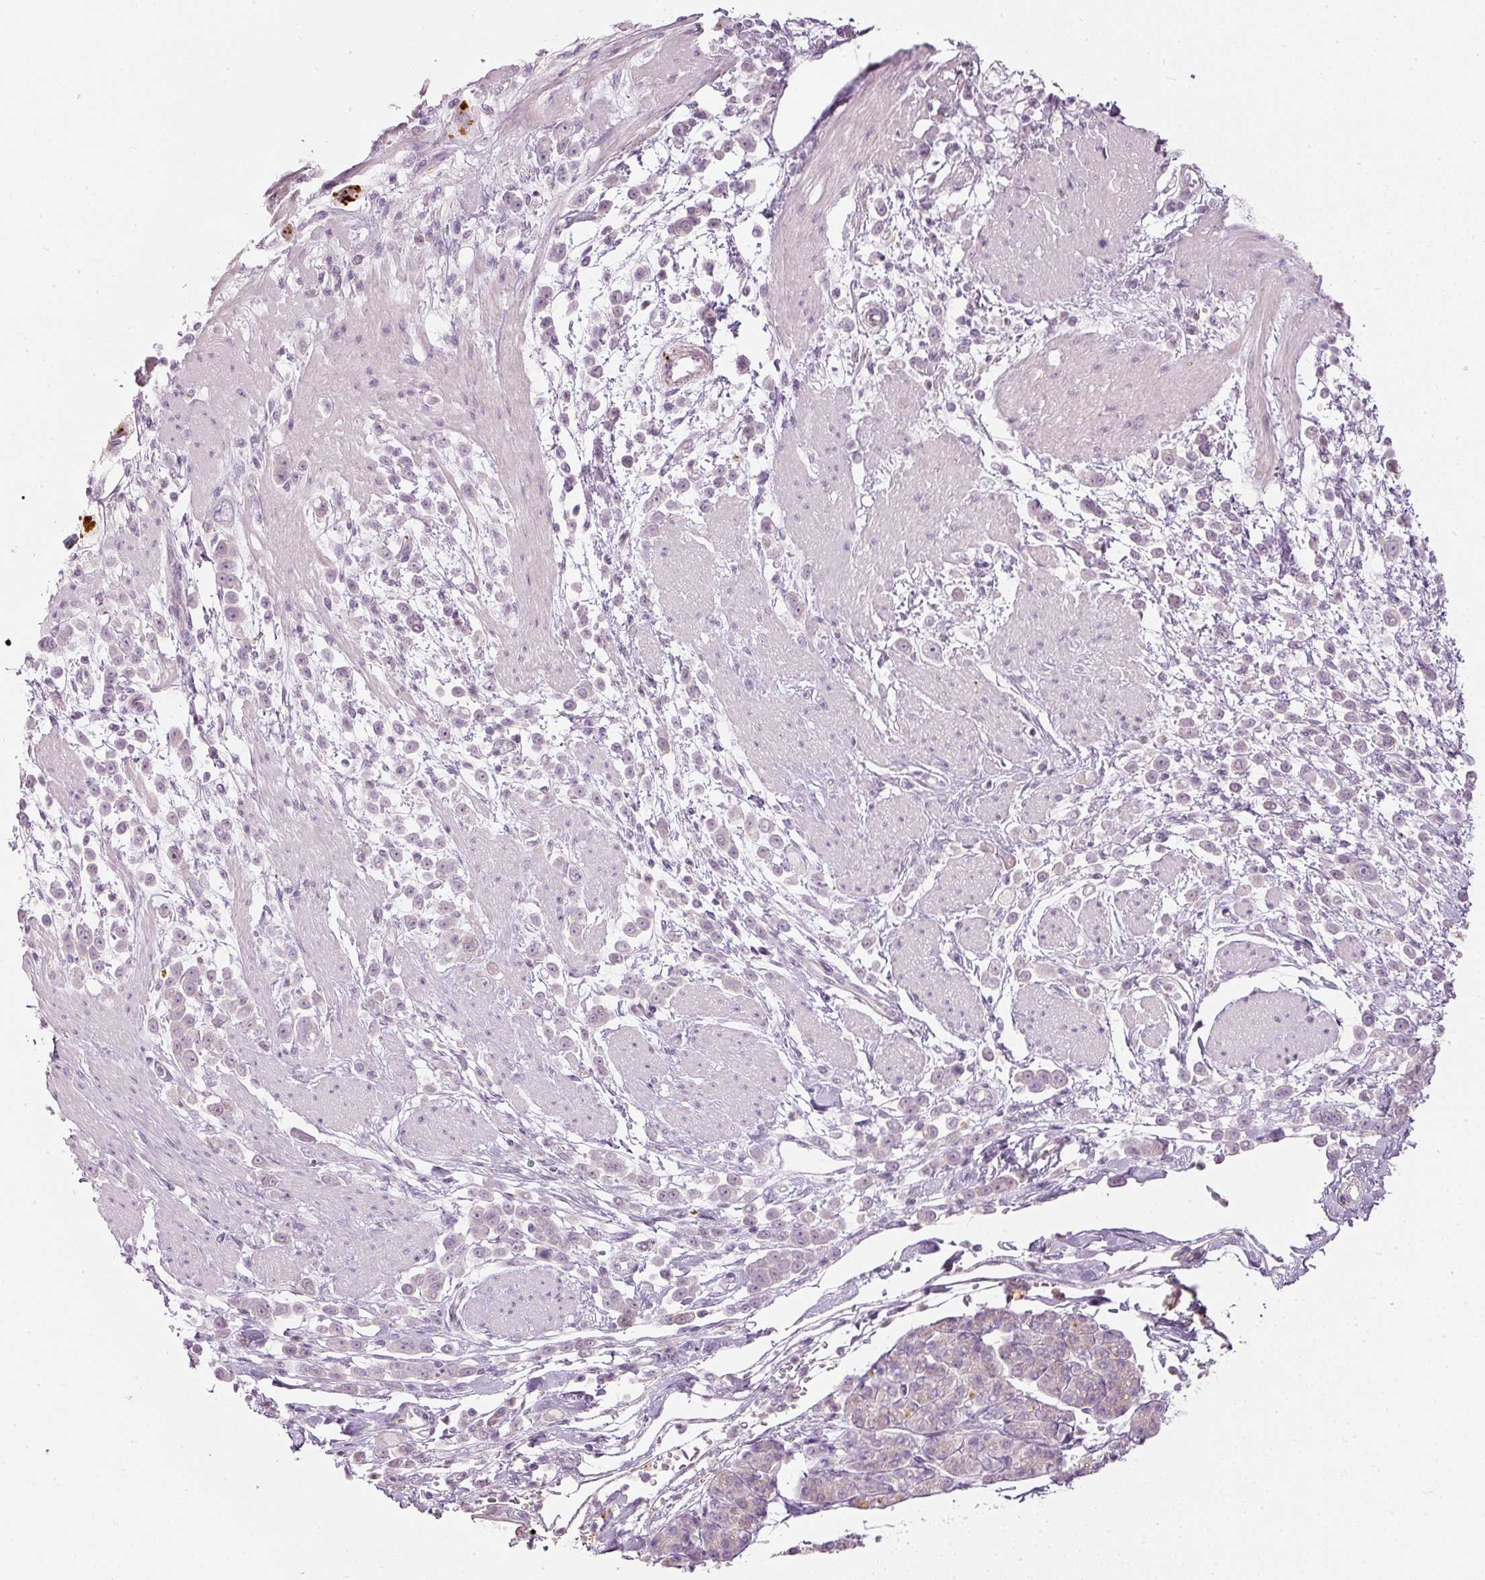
{"staining": {"intensity": "negative", "quantity": "none", "location": "none"}, "tissue": "pancreatic cancer", "cell_type": "Tumor cells", "image_type": "cancer", "snomed": [{"axis": "morphology", "description": "Normal tissue, NOS"}, {"axis": "morphology", "description": "Adenocarcinoma, NOS"}, {"axis": "topography", "description": "Pancreas"}], "caption": "A photomicrograph of pancreatic cancer (adenocarcinoma) stained for a protein shows no brown staining in tumor cells. Brightfield microscopy of immunohistochemistry (IHC) stained with DAB (3,3'-diaminobenzidine) (brown) and hematoxylin (blue), captured at high magnification.", "gene": "LECT2", "patient": {"sex": "female", "age": 64}}